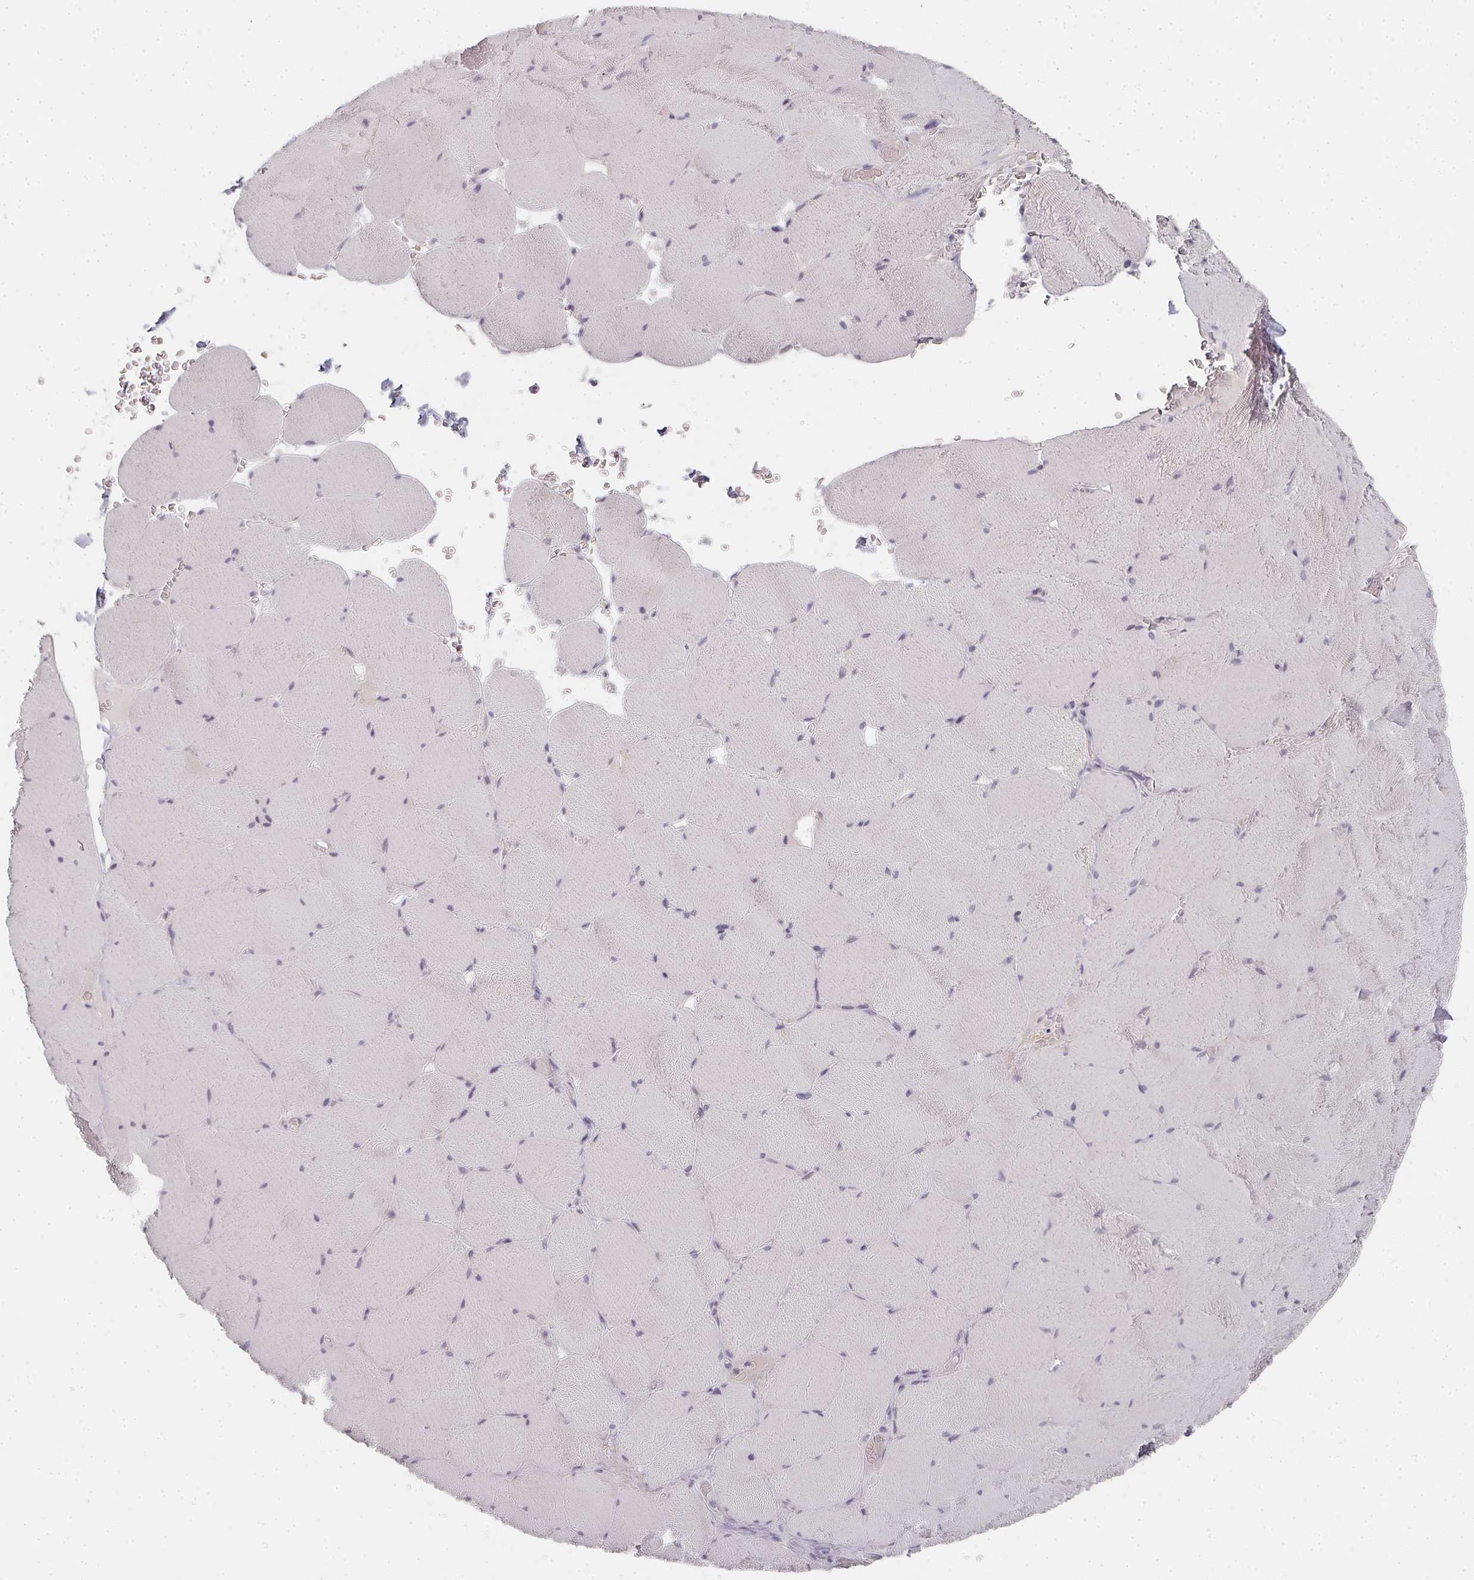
{"staining": {"intensity": "weak", "quantity": "<25%", "location": "cytoplasmic/membranous"}, "tissue": "skeletal muscle", "cell_type": "Myocytes", "image_type": "normal", "snomed": [{"axis": "morphology", "description": "Normal tissue, NOS"}, {"axis": "topography", "description": "Skeletal muscle"}, {"axis": "topography", "description": "Head-Neck"}], "caption": "The immunohistochemistry image has no significant staining in myocytes of skeletal muscle.", "gene": "SHISA2", "patient": {"sex": "male", "age": 66}}